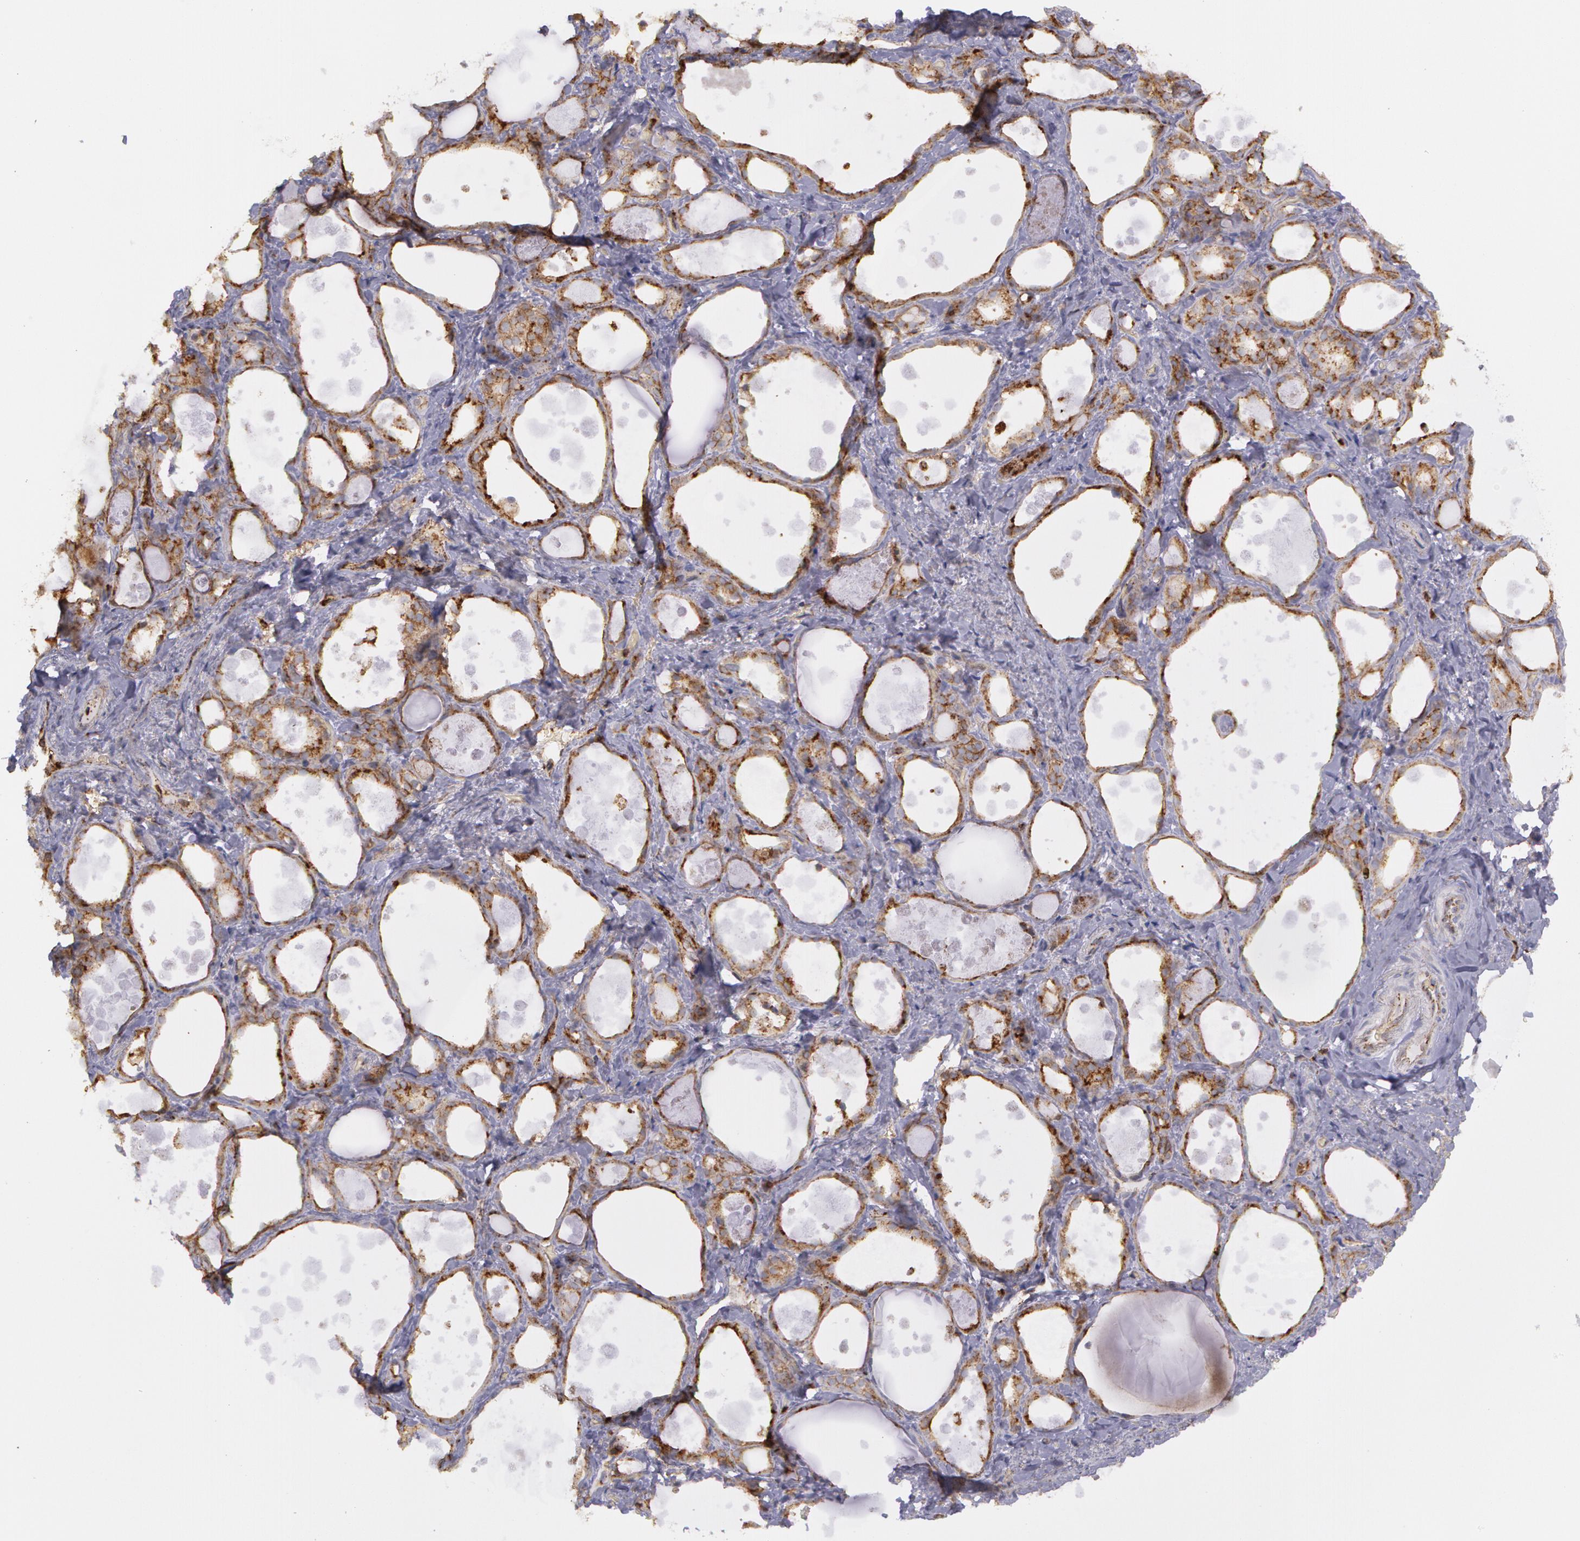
{"staining": {"intensity": "moderate", "quantity": ">75%", "location": "cytoplasmic/membranous"}, "tissue": "thyroid gland", "cell_type": "Glandular cells", "image_type": "normal", "snomed": [{"axis": "morphology", "description": "Normal tissue, NOS"}, {"axis": "topography", "description": "Thyroid gland"}], "caption": "There is medium levels of moderate cytoplasmic/membranous staining in glandular cells of normal thyroid gland, as demonstrated by immunohistochemical staining (brown color).", "gene": "FLOT2", "patient": {"sex": "female", "age": 75}}